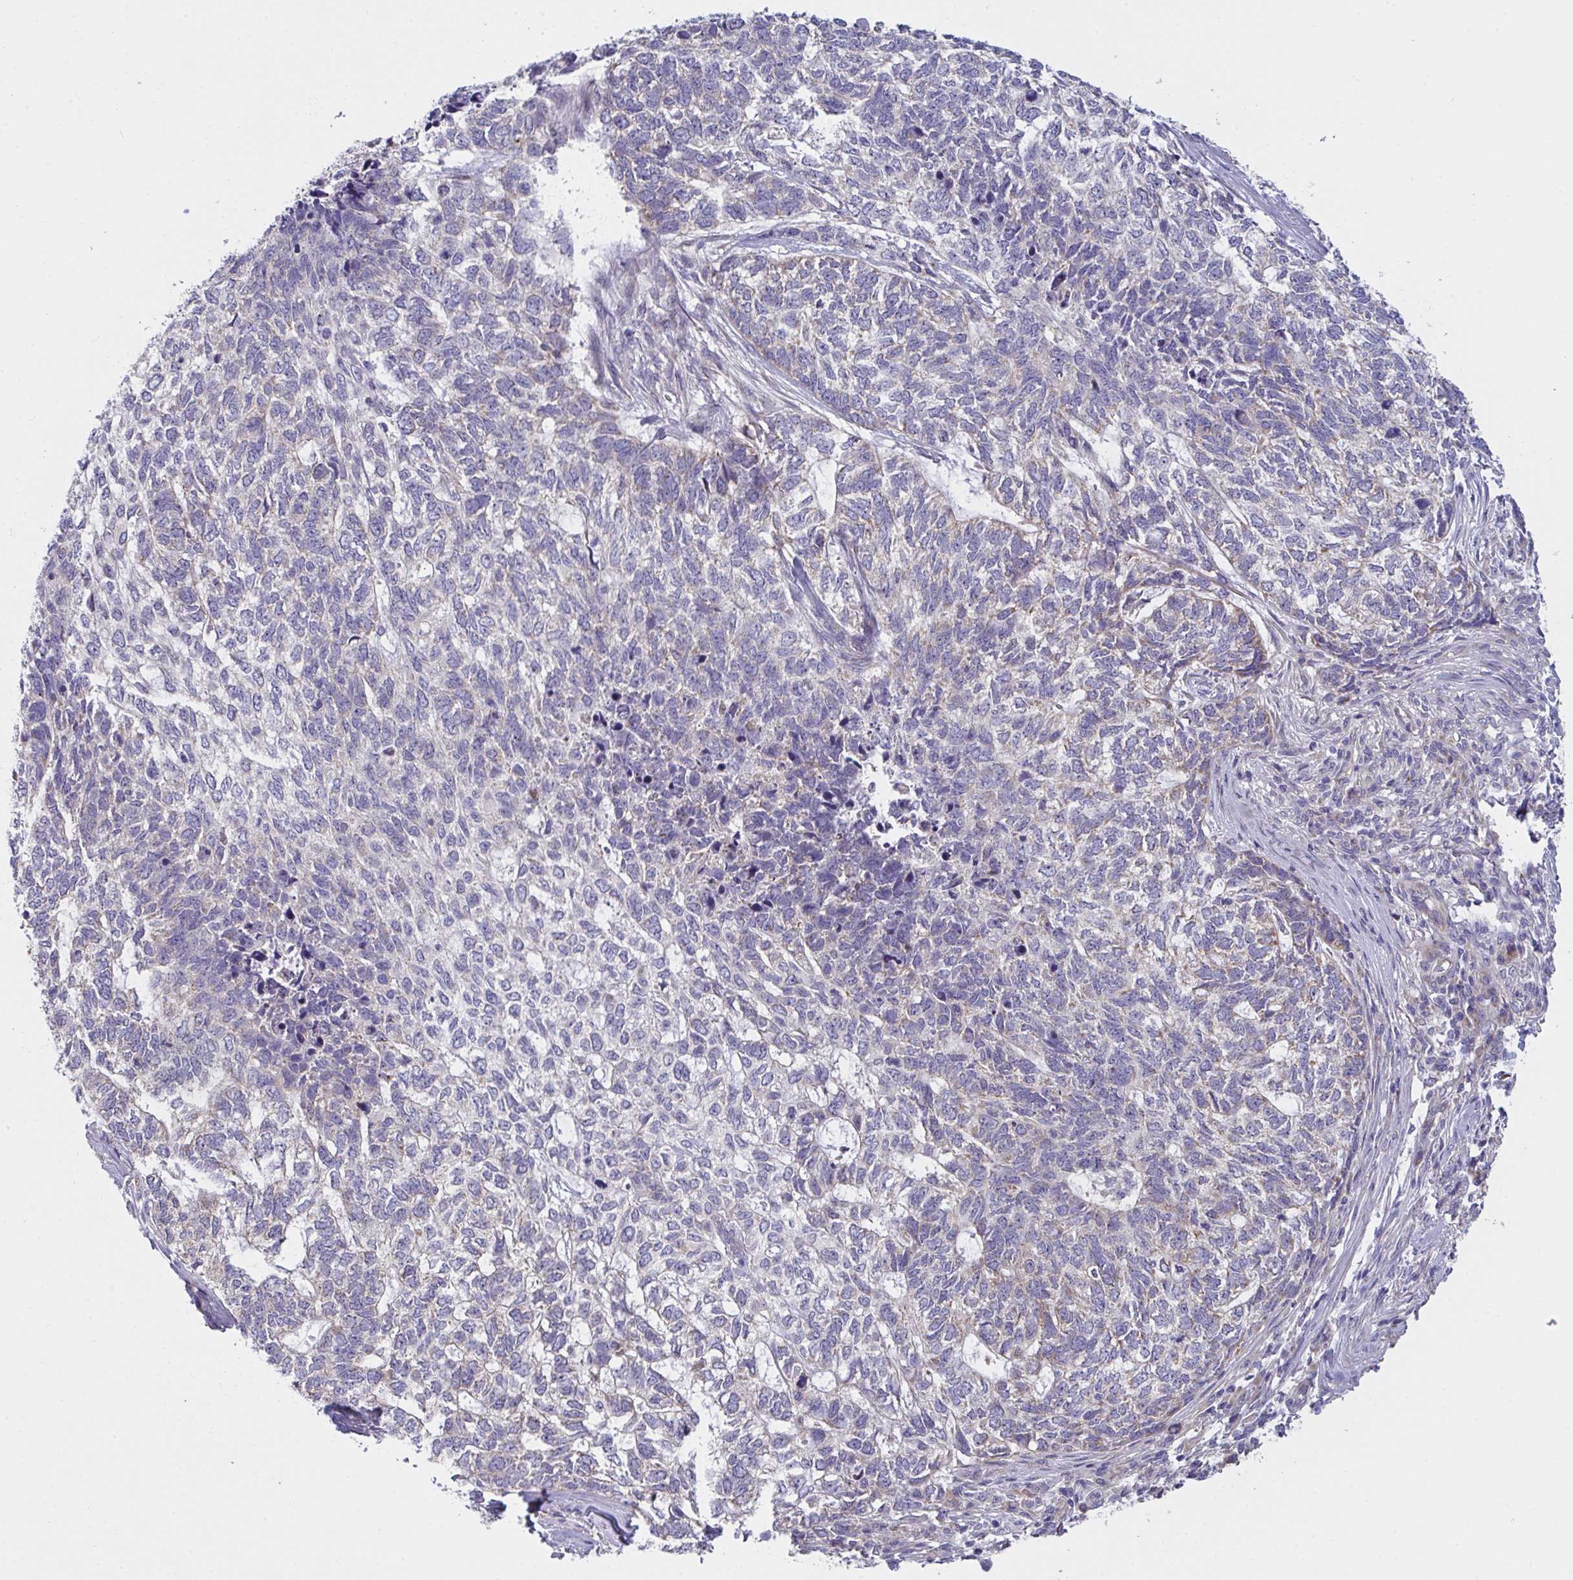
{"staining": {"intensity": "negative", "quantity": "none", "location": "none"}, "tissue": "skin cancer", "cell_type": "Tumor cells", "image_type": "cancer", "snomed": [{"axis": "morphology", "description": "Basal cell carcinoma"}, {"axis": "topography", "description": "Skin"}], "caption": "The immunohistochemistry image has no significant expression in tumor cells of skin cancer tissue.", "gene": "MRPS2", "patient": {"sex": "female", "age": 65}}